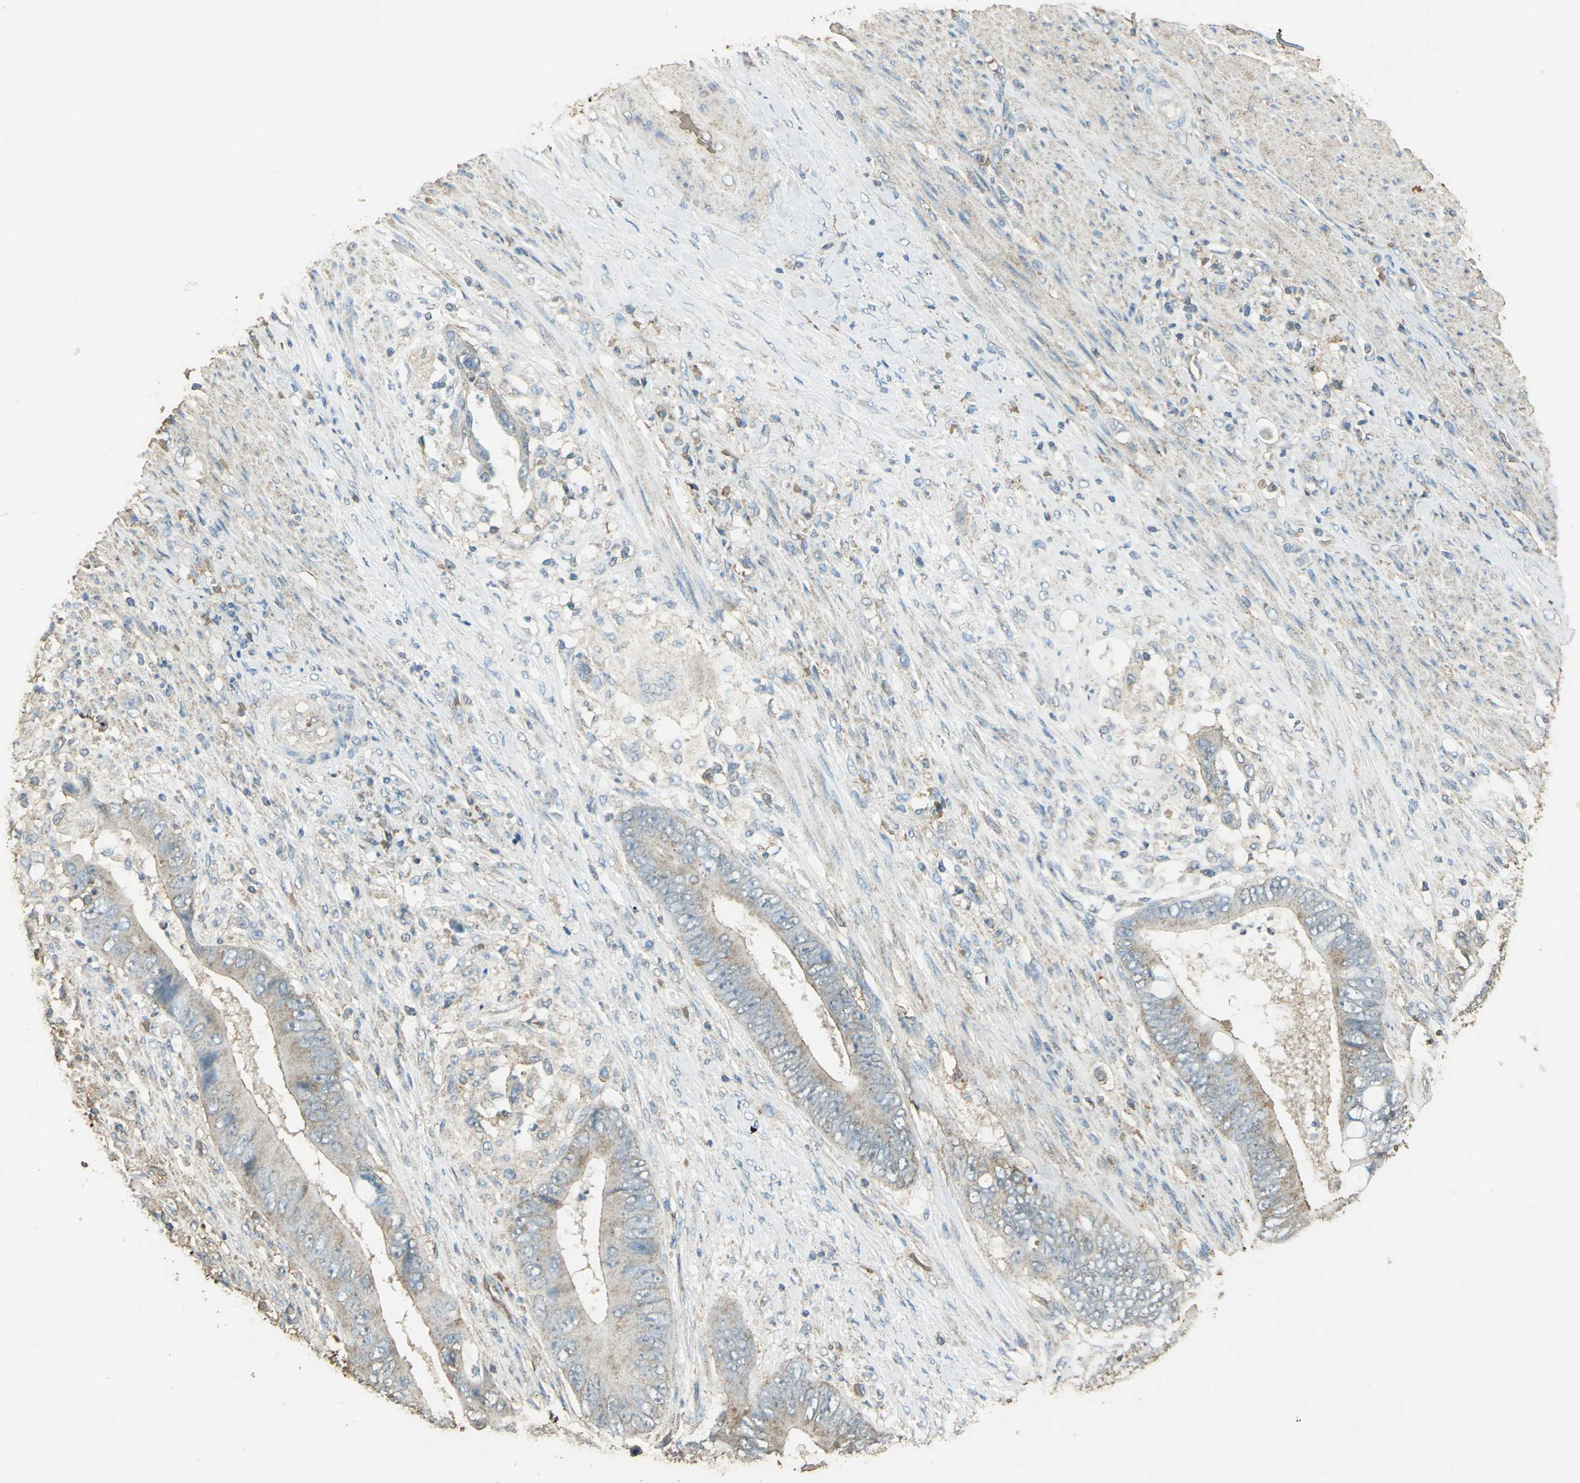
{"staining": {"intensity": "weak", "quantity": ">75%", "location": "cytoplasmic/membranous"}, "tissue": "colorectal cancer", "cell_type": "Tumor cells", "image_type": "cancer", "snomed": [{"axis": "morphology", "description": "Adenocarcinoma, NOS"}, {"axis": "topography", "description": "Rectum"}], "caption": "A low amount of weak cytoplasmic/membranous positivity is identified in about >75% of tumor cells in adenocarcinoma (colorectal) tissue.", "gene": "TRAPPC2", "patient": {"sex": "female", "age": 77}}